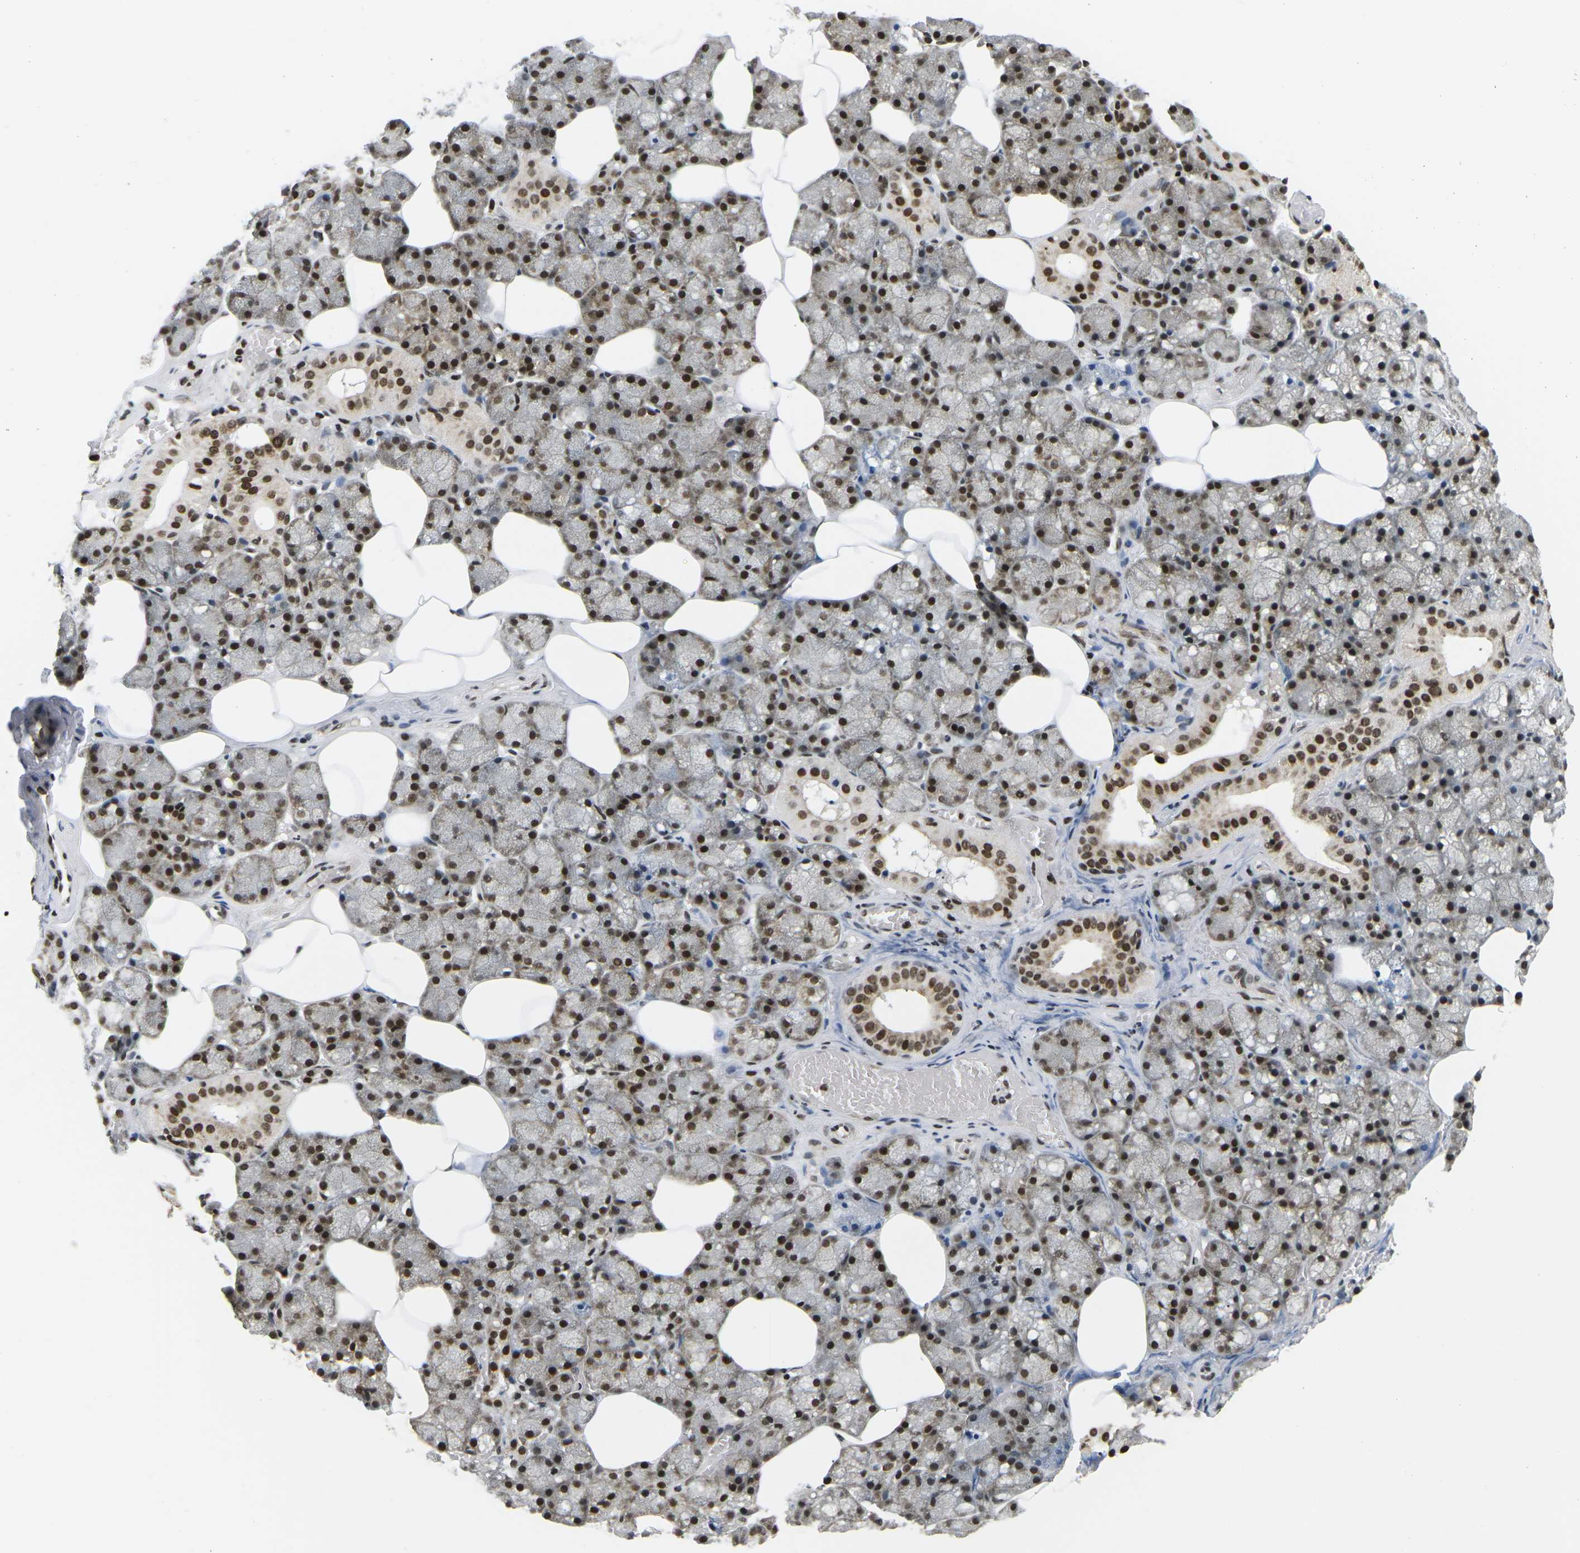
{"staining": {"intensity": "strong", "quantity": ">75%", "location": "cytoplasmic/membranous,nuclear"}, "tissue": "salivary gland", "cell_type": "Glandular cells", "image_type": "normal", "snomed": [{"axis": "morphology", "description": "Normal tissue, NOS"}, {"axis": "topography", "description": "Salivary gland"}], "caption": "Strong cytoplasmic/membranous,nuclear positivity for a protein is seen in about >75% of glandular cells of benign salivary gland using immunohistochemistry (IHC).", "gene": "CELF1", "patient": {"sex": "male", "age": 62}}